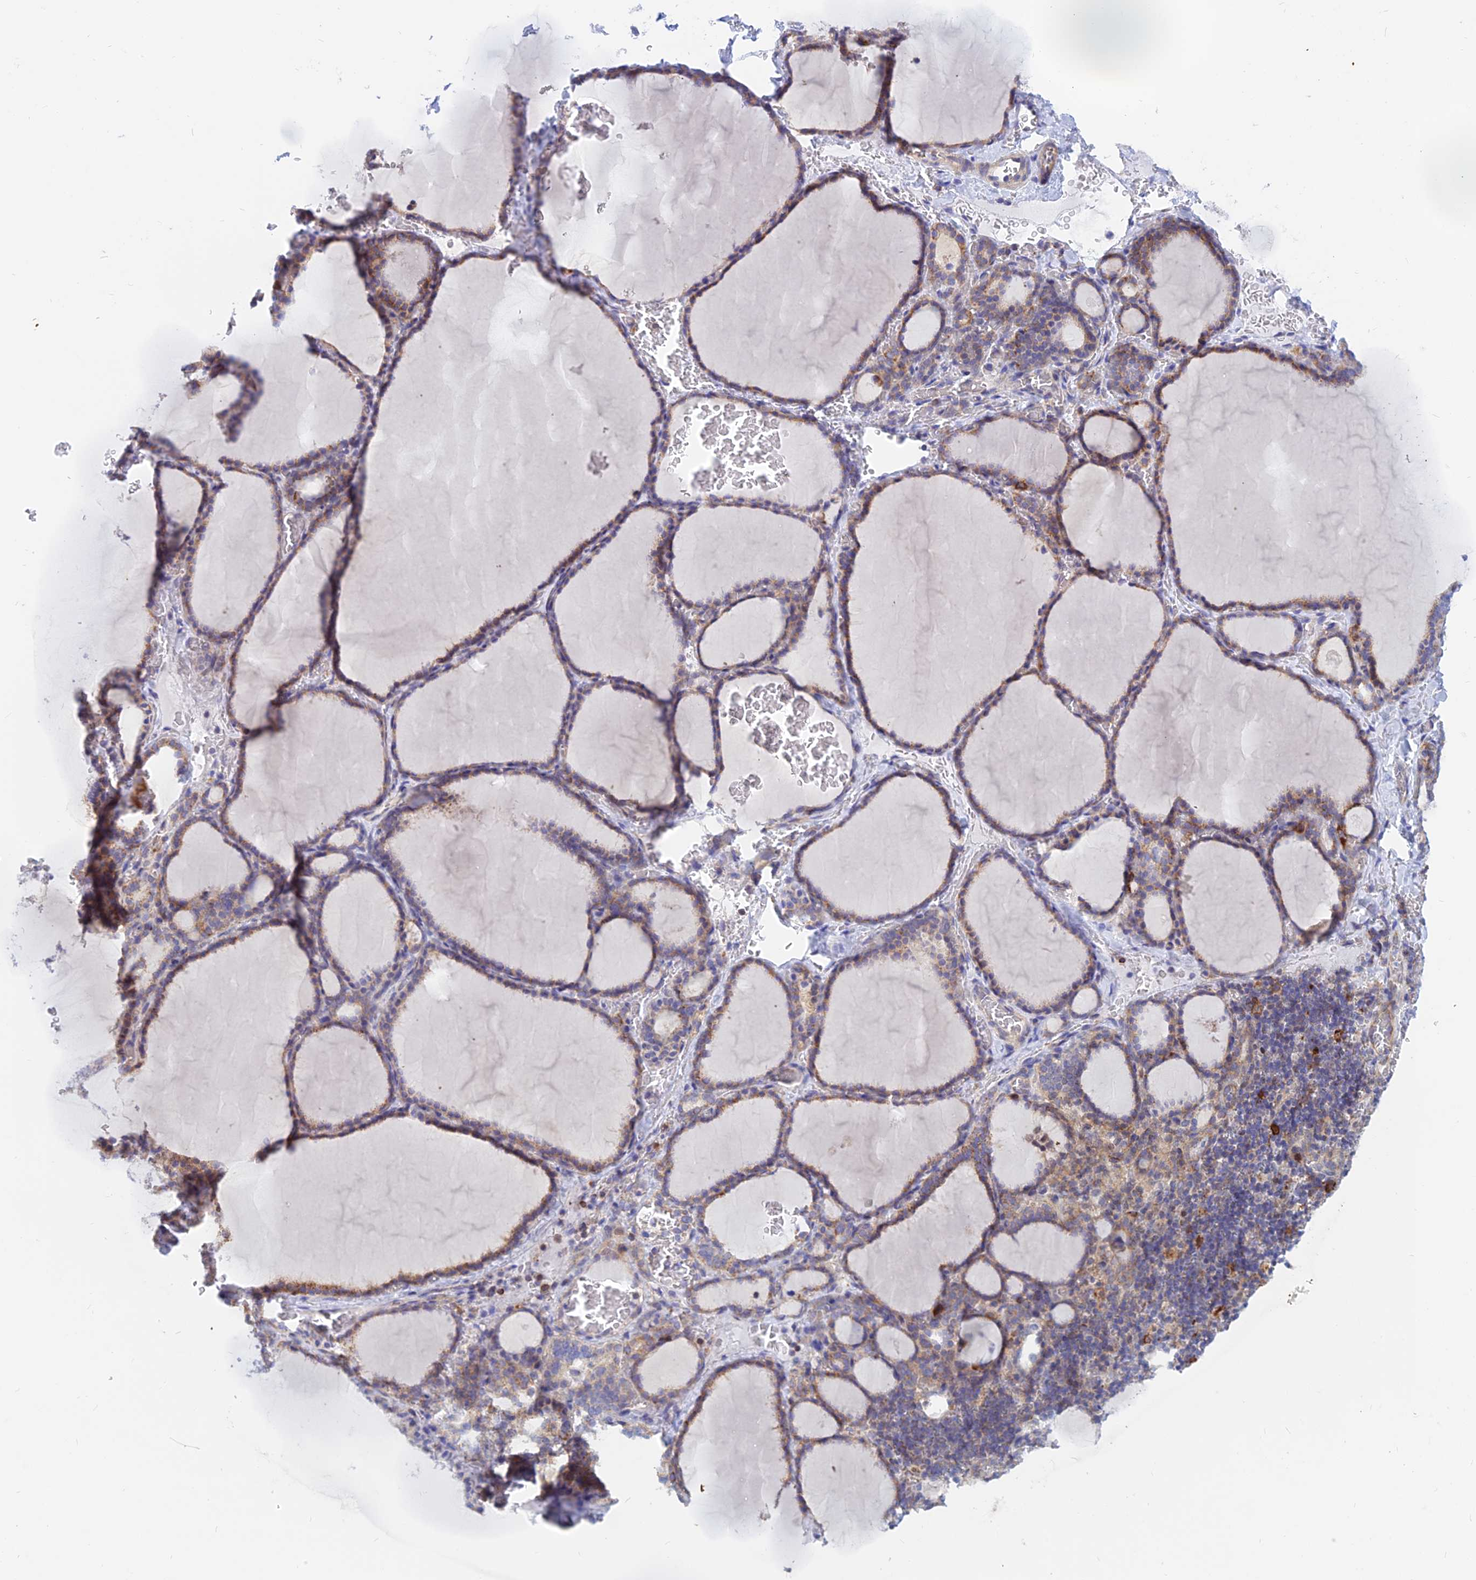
{"staining": {"intensity": "weak", "quantity": ">75%", "location": "cytoplasmic/membranous"}, "tissue": "thyroid gland", "cell_type": "Glandular cells", "image_type": "normal", "snomed": [{"axis": "morphology", "description": "Normal tissue, NOS"}, {"axis": "topography", "description": "Thyroid gland"}], "caption": "Thyroid gland stained with DAB (3,3'-diaminobenzidine) immunohistochemistry (IHC) demonstrates low levels of weak cytoplasmic/membranous positivity in approximately >75% of glandular cells. The staining was performed using DAB (3,3'-diaminobenzidine), with brown indicating positive protein expression. Nuclei are stained blue with hematoxylin.", "gene": "DNAJC16", "patient": {"sex": "female", "age": 39}}